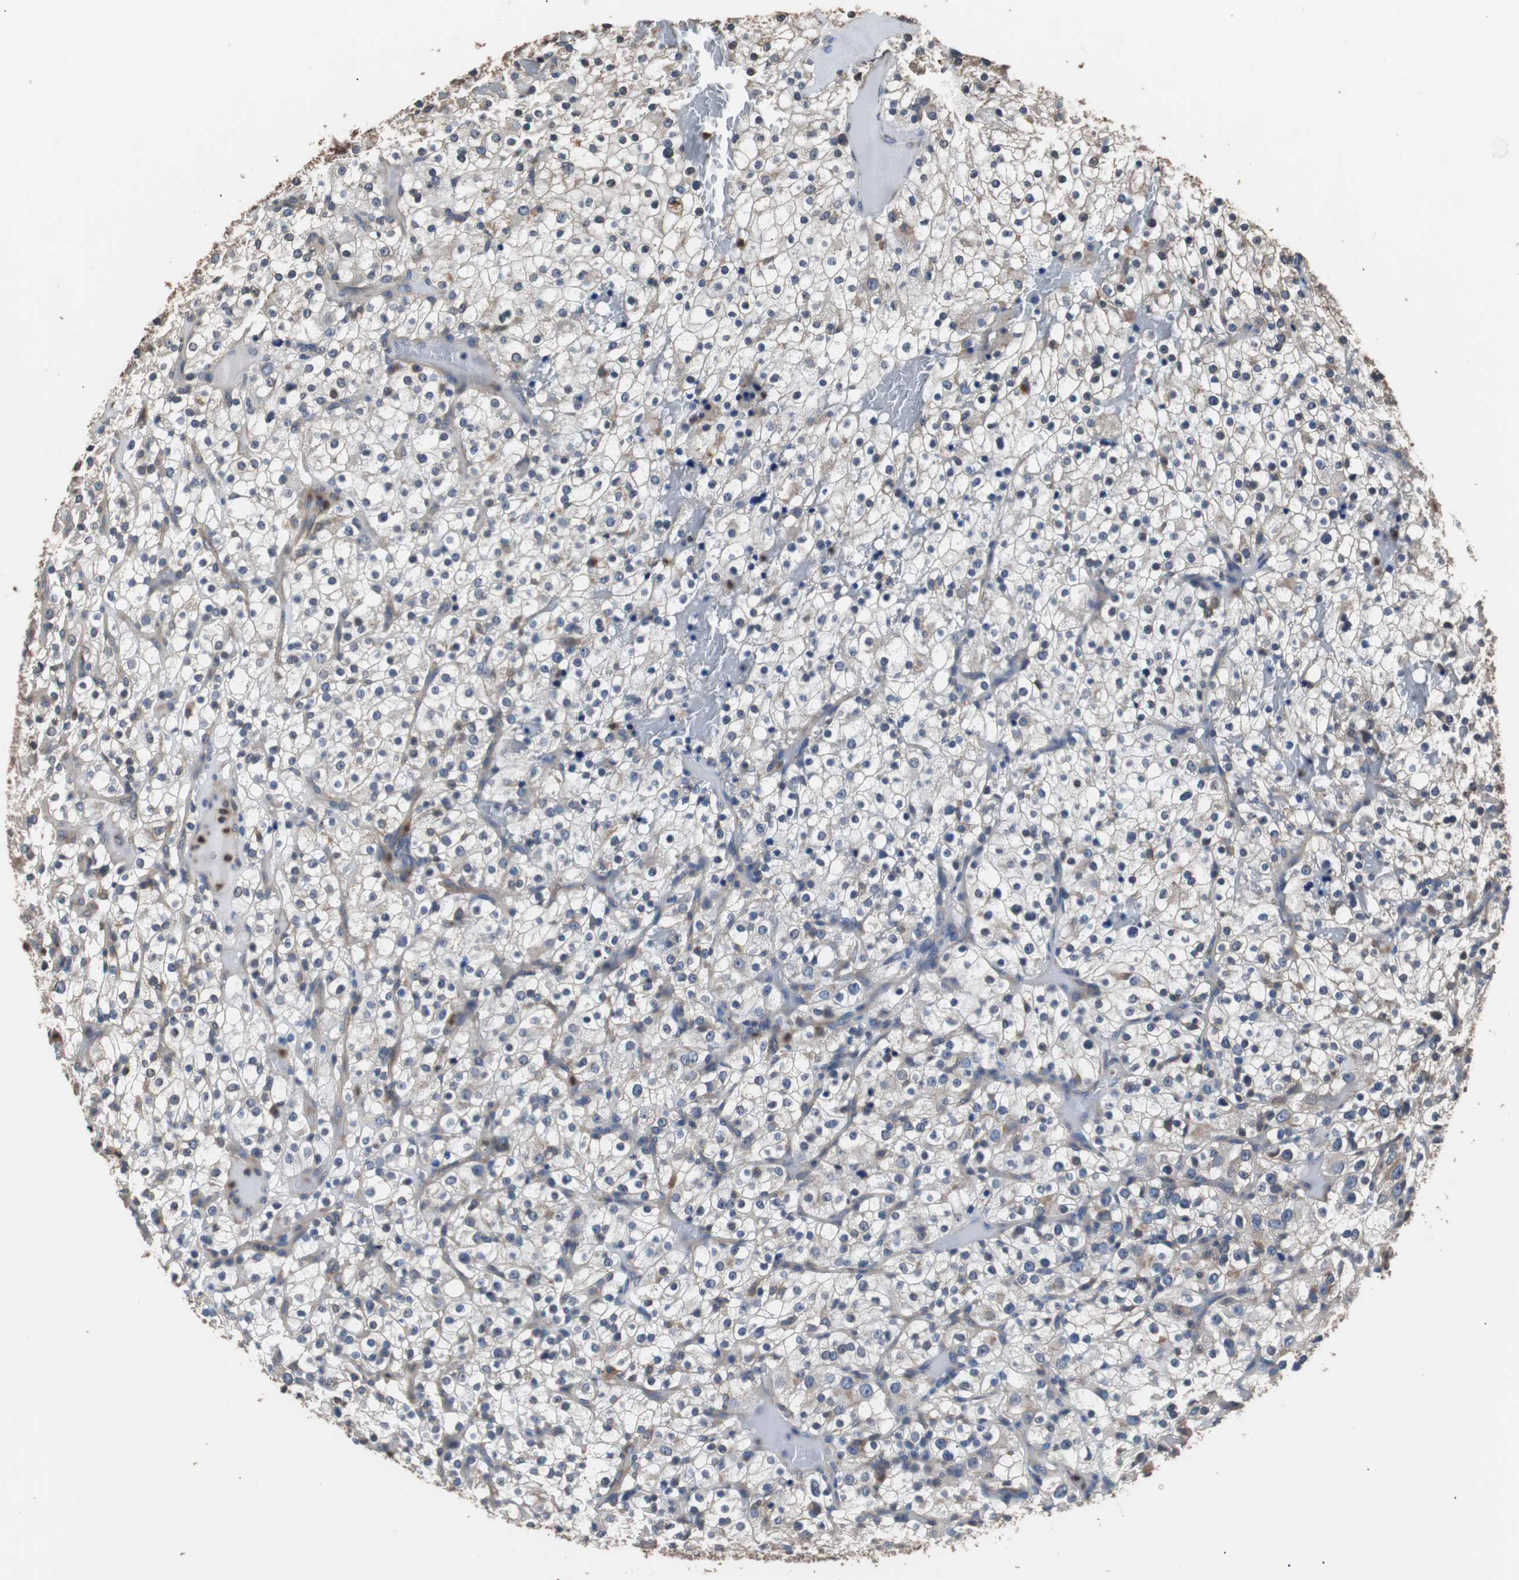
{"staining": {"intensity": "moderate", "quantity": "25%-75%", "location": "cytoplasmic/membranous"}, "tissue": "renal cancer", "cell_type": "Tumor cells", "image_type": "cancer", "snomed": [{"axis": "morphology", "description": "Normal tissue, NOS"}, {"axis": "morphology", "description": "Adenocarcinoma, NOS"}, {"axis": "topography", "description": "Kidney"}], "caption": "Moderate cytoplasmic/membranous protein staining is appreciated in about 25%-75% of tumor cells in renal cancer (adenocarcinoma).", "gene": "PITRM1", "patient": {"sex": "female", "age": 72}}